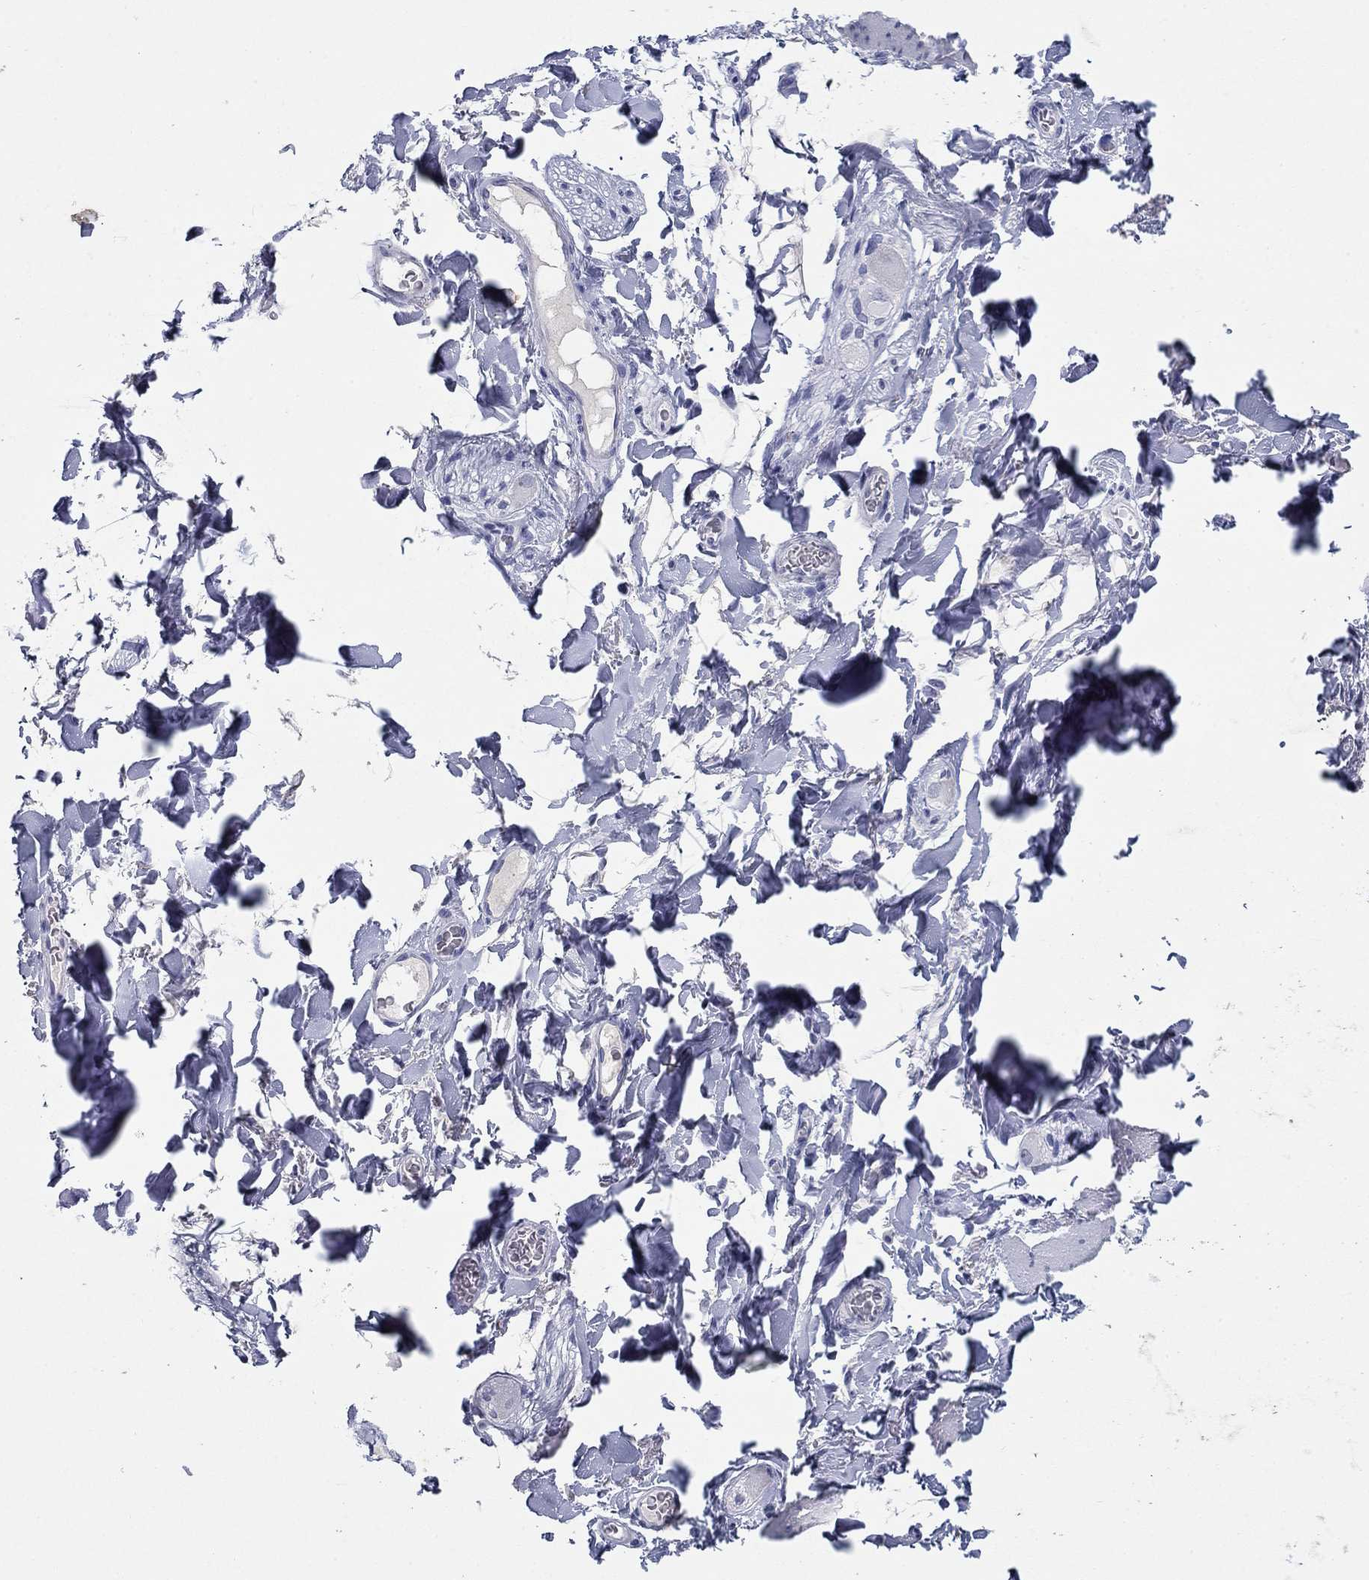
{"staining": {"intensity": "negative", "quantity": "none", "location": "none"}, "tissue": "adipose tissue", "cell_type": "Adipocytes", "image_type": "normal", "snomed": [{"axis": "morphology", "description": "Normal tissue, NOS"}, {"axis": "topography", "description": "Smooth muscle"}, {"axis": "topography", "description": "Duodenum"}, {"axis": "topography", "description": "Peripheral nerve tissue"}], "caption": "DAB immunohistochemical staining of benign human adipose tissue demonstrates no significant positivity in adipocytes. The staining is performed using DAB (3,3'-diaminobenzidine) brown chromogen with nuclei counter-stained in using hematoxylin.", "gene": "KRT75", "patient": {"sex": "female", "age": 61}}